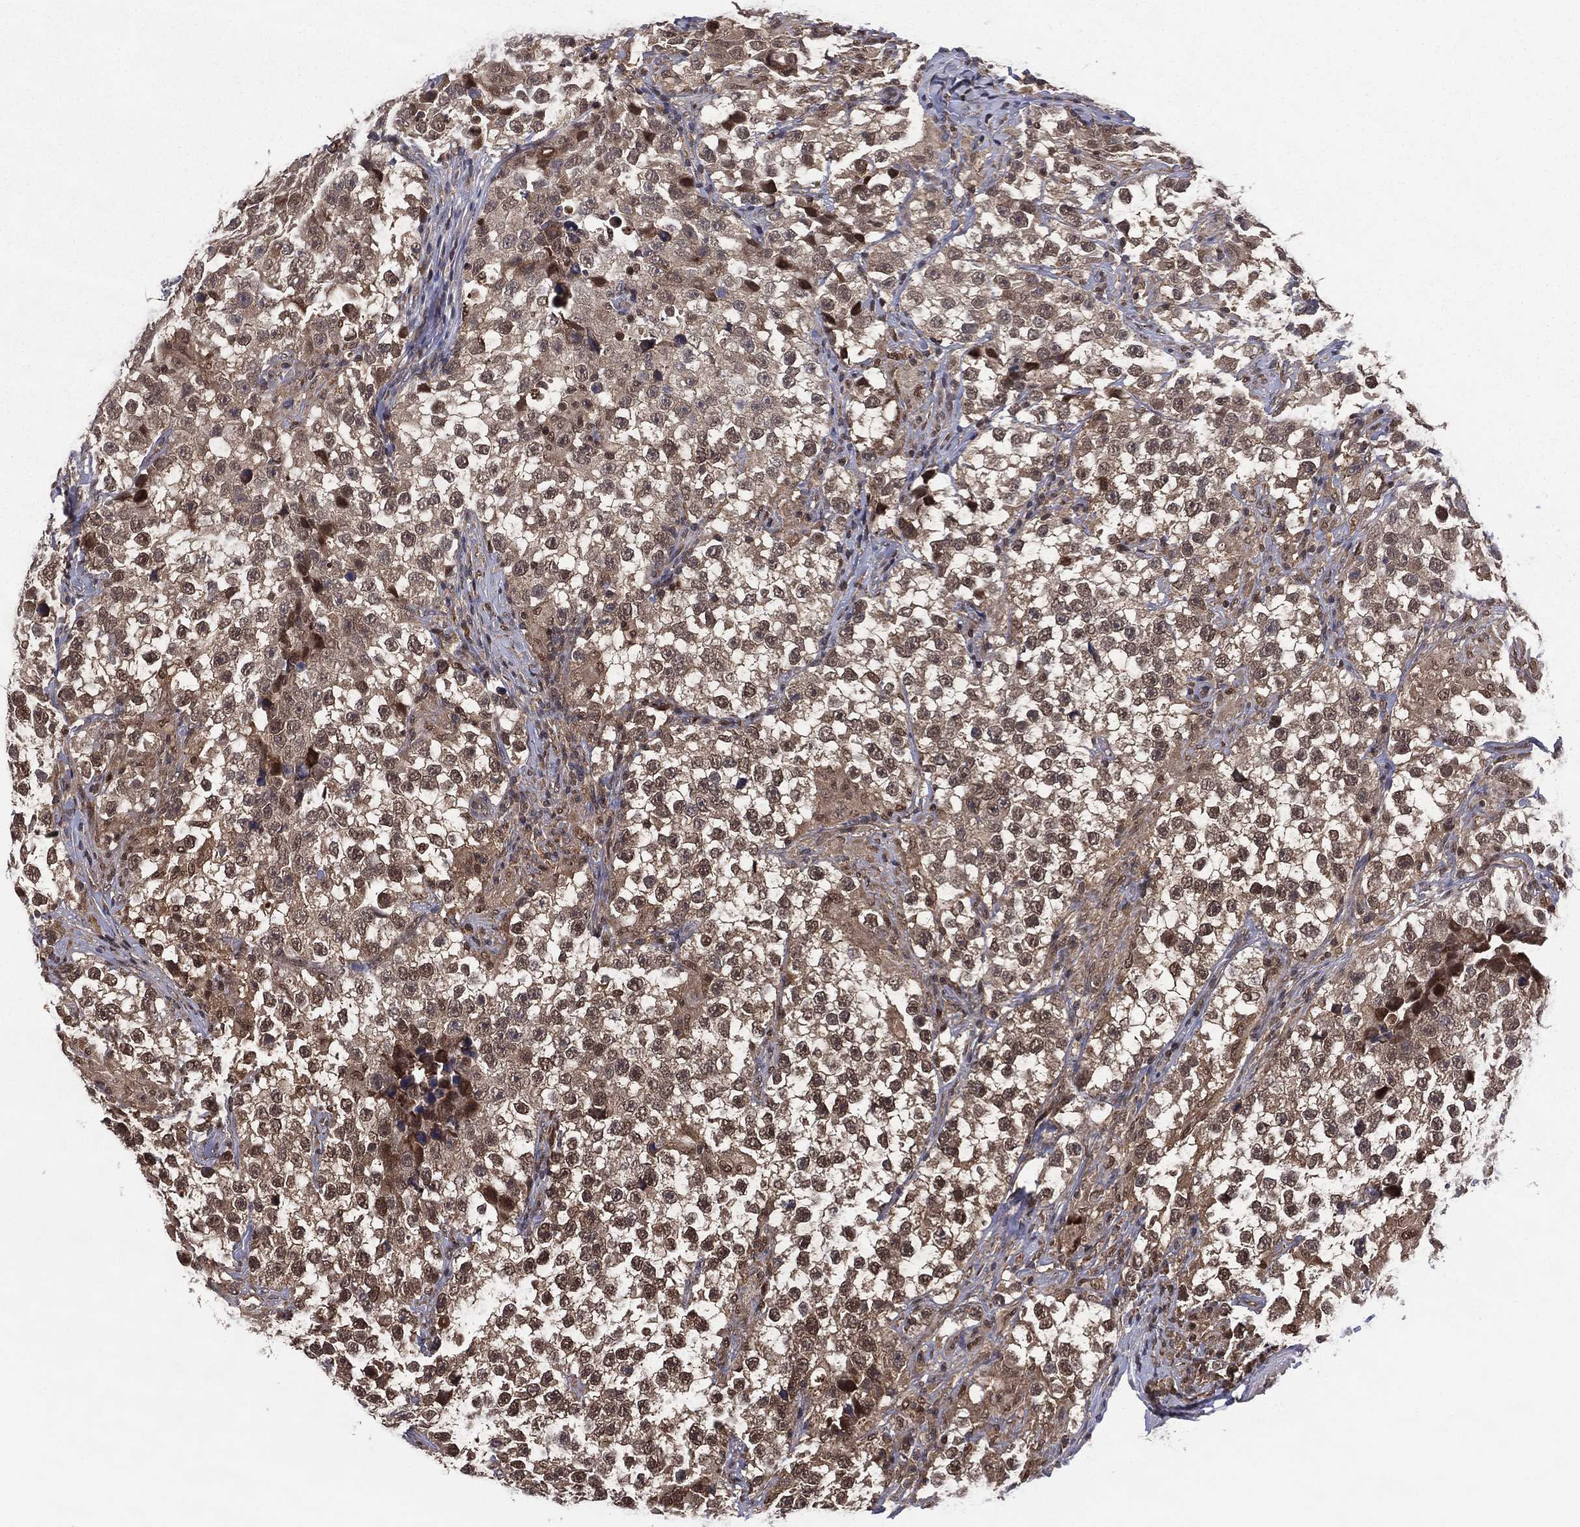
{"staining": {"intensity": "moderate", "quantity": "25%-75%", "location": "cytoplasmic/membranous,nuclear"}, "tissue": "testis cancer", "cell_type": "Tumor cells", "image_type": "cancer", "snomed": [{"axis": "morphology", "description": "Seminoma, NOS"}, {"axis": "topography", "description": "Testis"}], "caption": "Protein expression analysis of testis cancer (seminoma) displays moderate cytoplasmic/membranous and nuclear positivity in approximately 25%-75% of tumor cells.", "gene": "ICOSLG", "patient": {"sex": "male", "age": 46}}